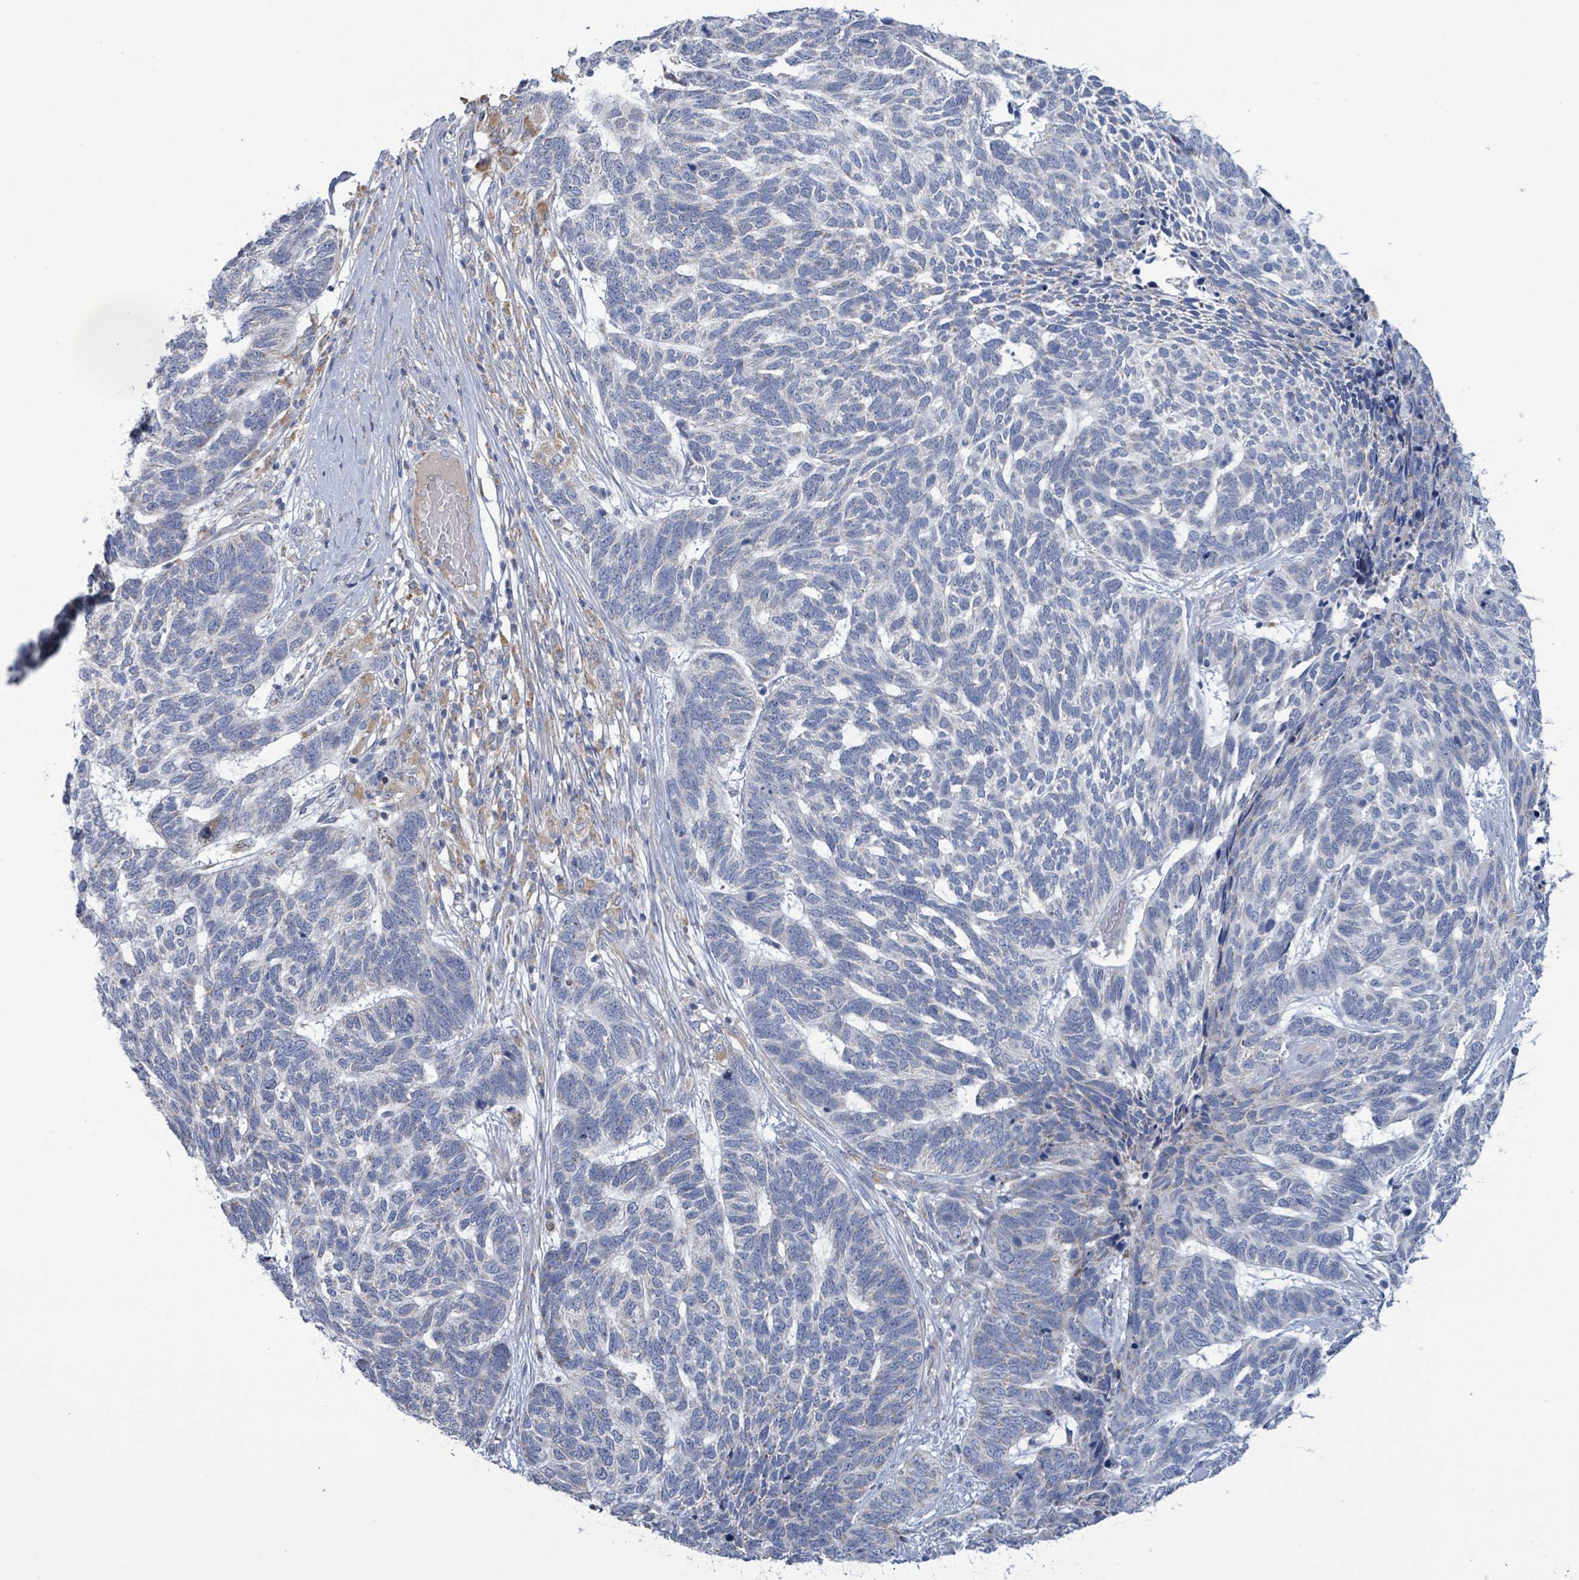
{"staining": {"intensity": "negative", "quantity": "none", "location": "none"}, "tissue": "skin cancer", "cell_type": "Tumor cells", "image_type": "cancer", "snomed": [{"axis": "morphology", "description": "Basal cell carcinoma"}, {"axis": "topography", "description": "Skin"}], "caption": "DAB (3,3'-diaminobenzidine) immunohistochemical staining of skin basal cell carcinoma shows no significant expression in tumor cells.", "gene": "AKR1C4", "patient": {"sex": "female", "age": 65}}